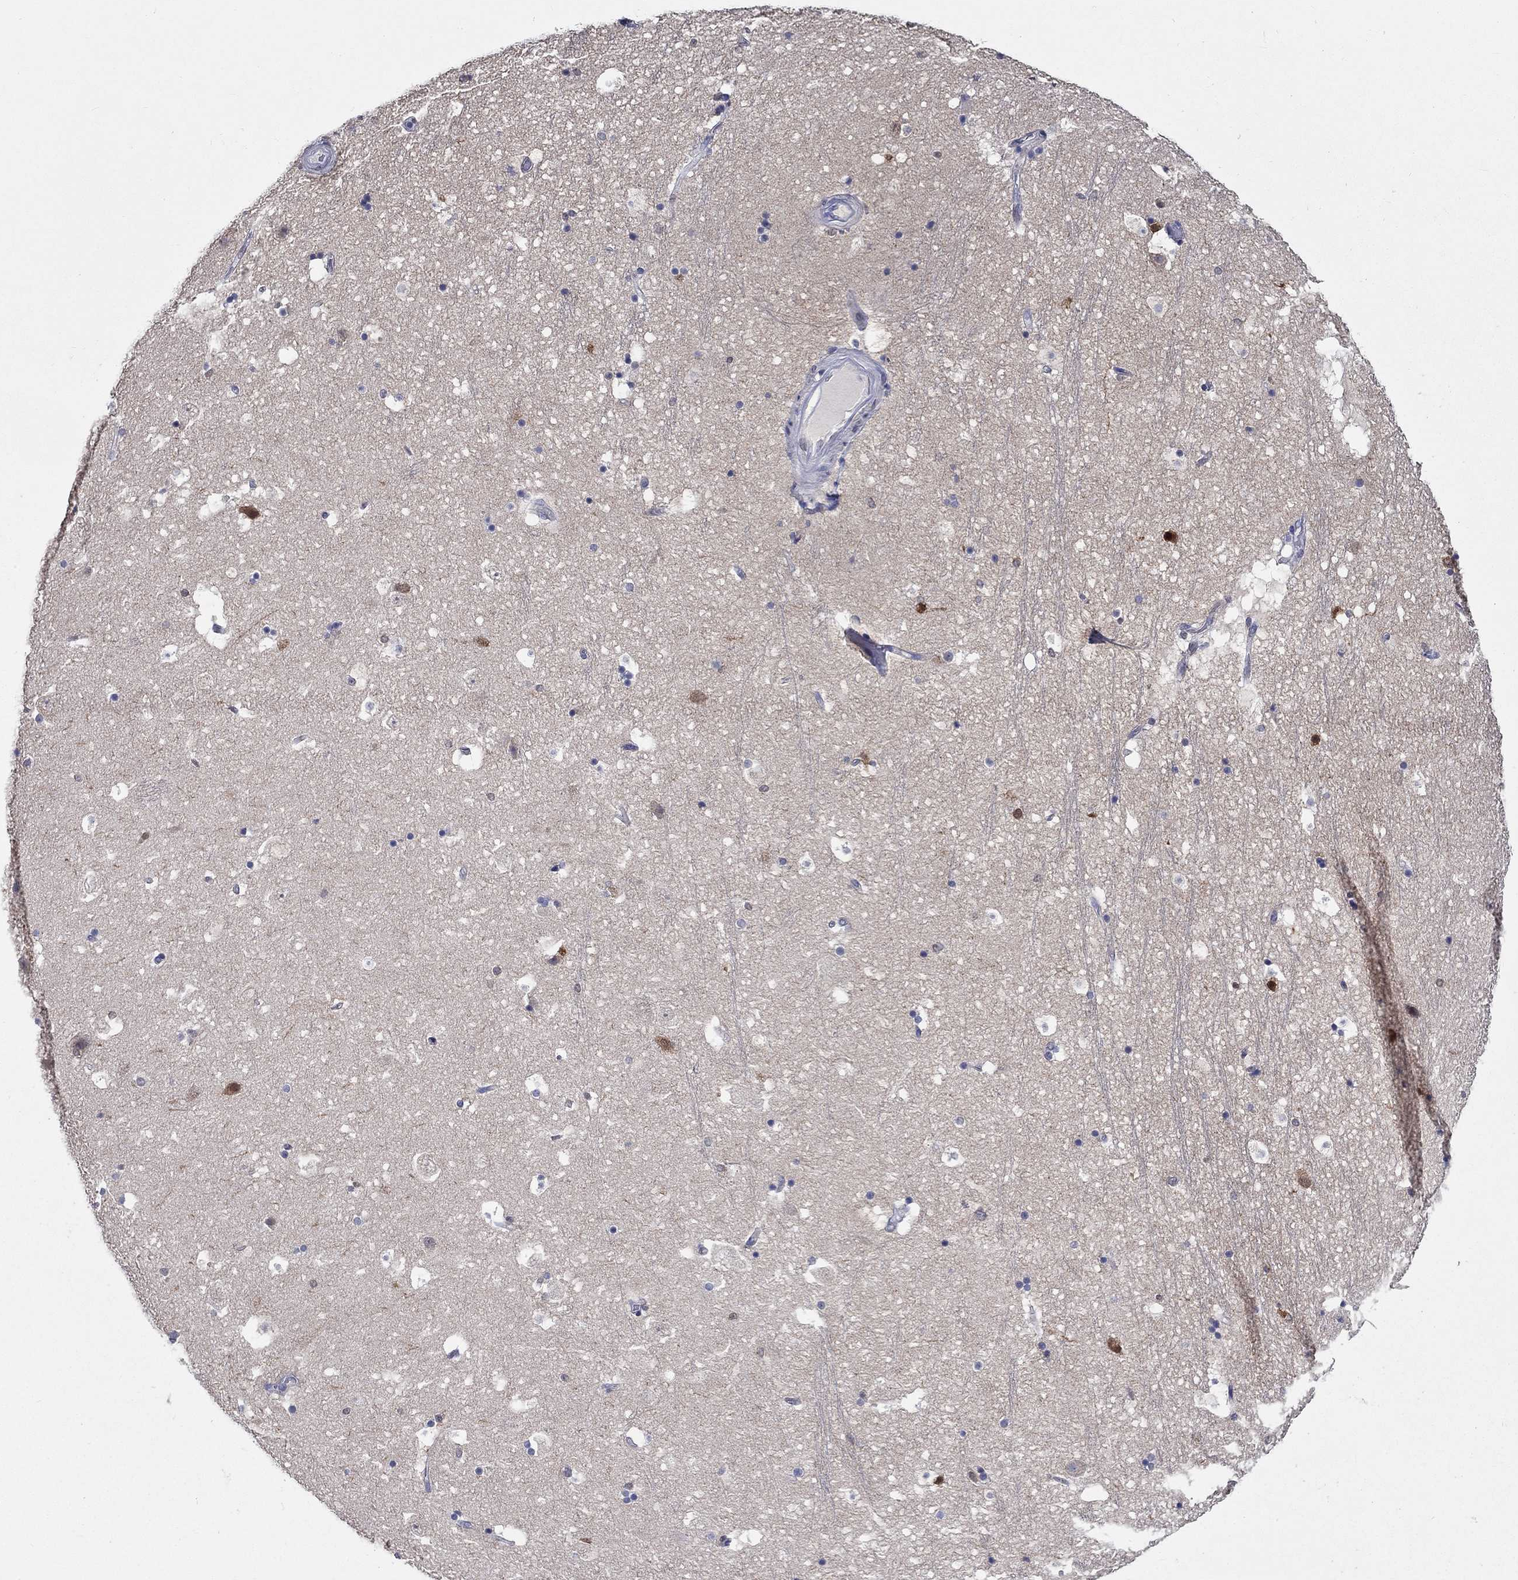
{"staining": {"intensity": "strong", "quantity": "<25%", "location": "nuclear"}, "tissue": "hippocampus", "cell_type": "Glial cells", "image_type": "normal", "snomed": [{"axis": "morphology", "description": "Normal tissue, NOS"}, {"axis": "topography", "description": "Hippocampus"}], "caption": "Immunohistochemistry (IHC) histopathology image of benign hippocampus stained for a protein (brown), which demonstrates medium levels of strong nuclear expression in approximately <25% of glial cells.", "gene": "PDE1B", "patient": {"sex": "male", "age": 51}}